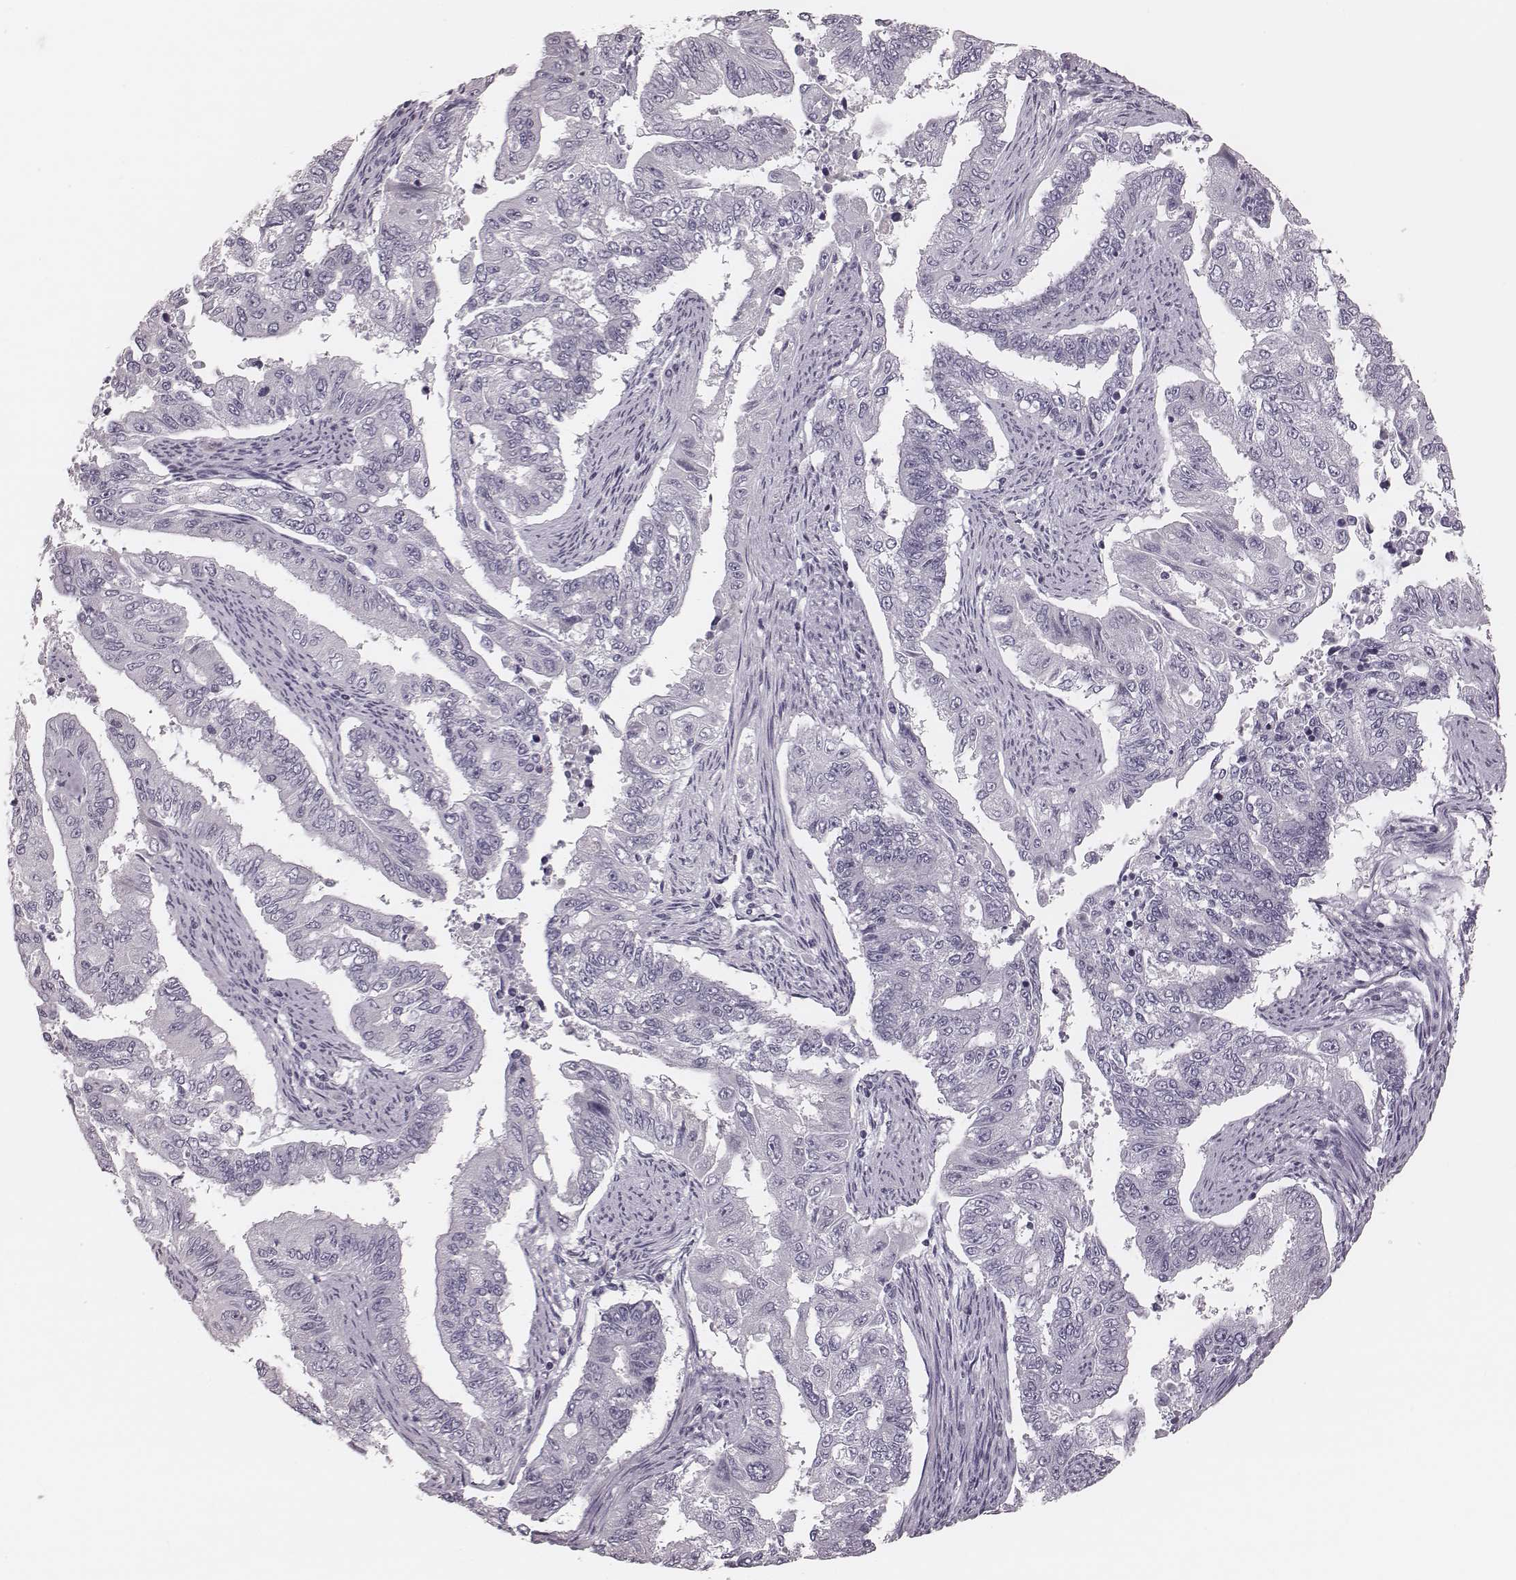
{"staining": {"intensity": "negative", "quantity": "none", "location": "none"}, "tissue": "endometrial cancer", "cell_type": "Tumor cells", "image_type": "cancer", "snomed": [{"axis": "morphology", "description": "Adenocarcinoma, NOS"}, {"axis": "topography", "description": "Uterus"}], "caption": "DAB immunohistochemical staining of endometrial cancer demonstrates no significant staining in tumor cells.", "gene": "SPA17", "patient": {"sex": "female", "age": 59}}